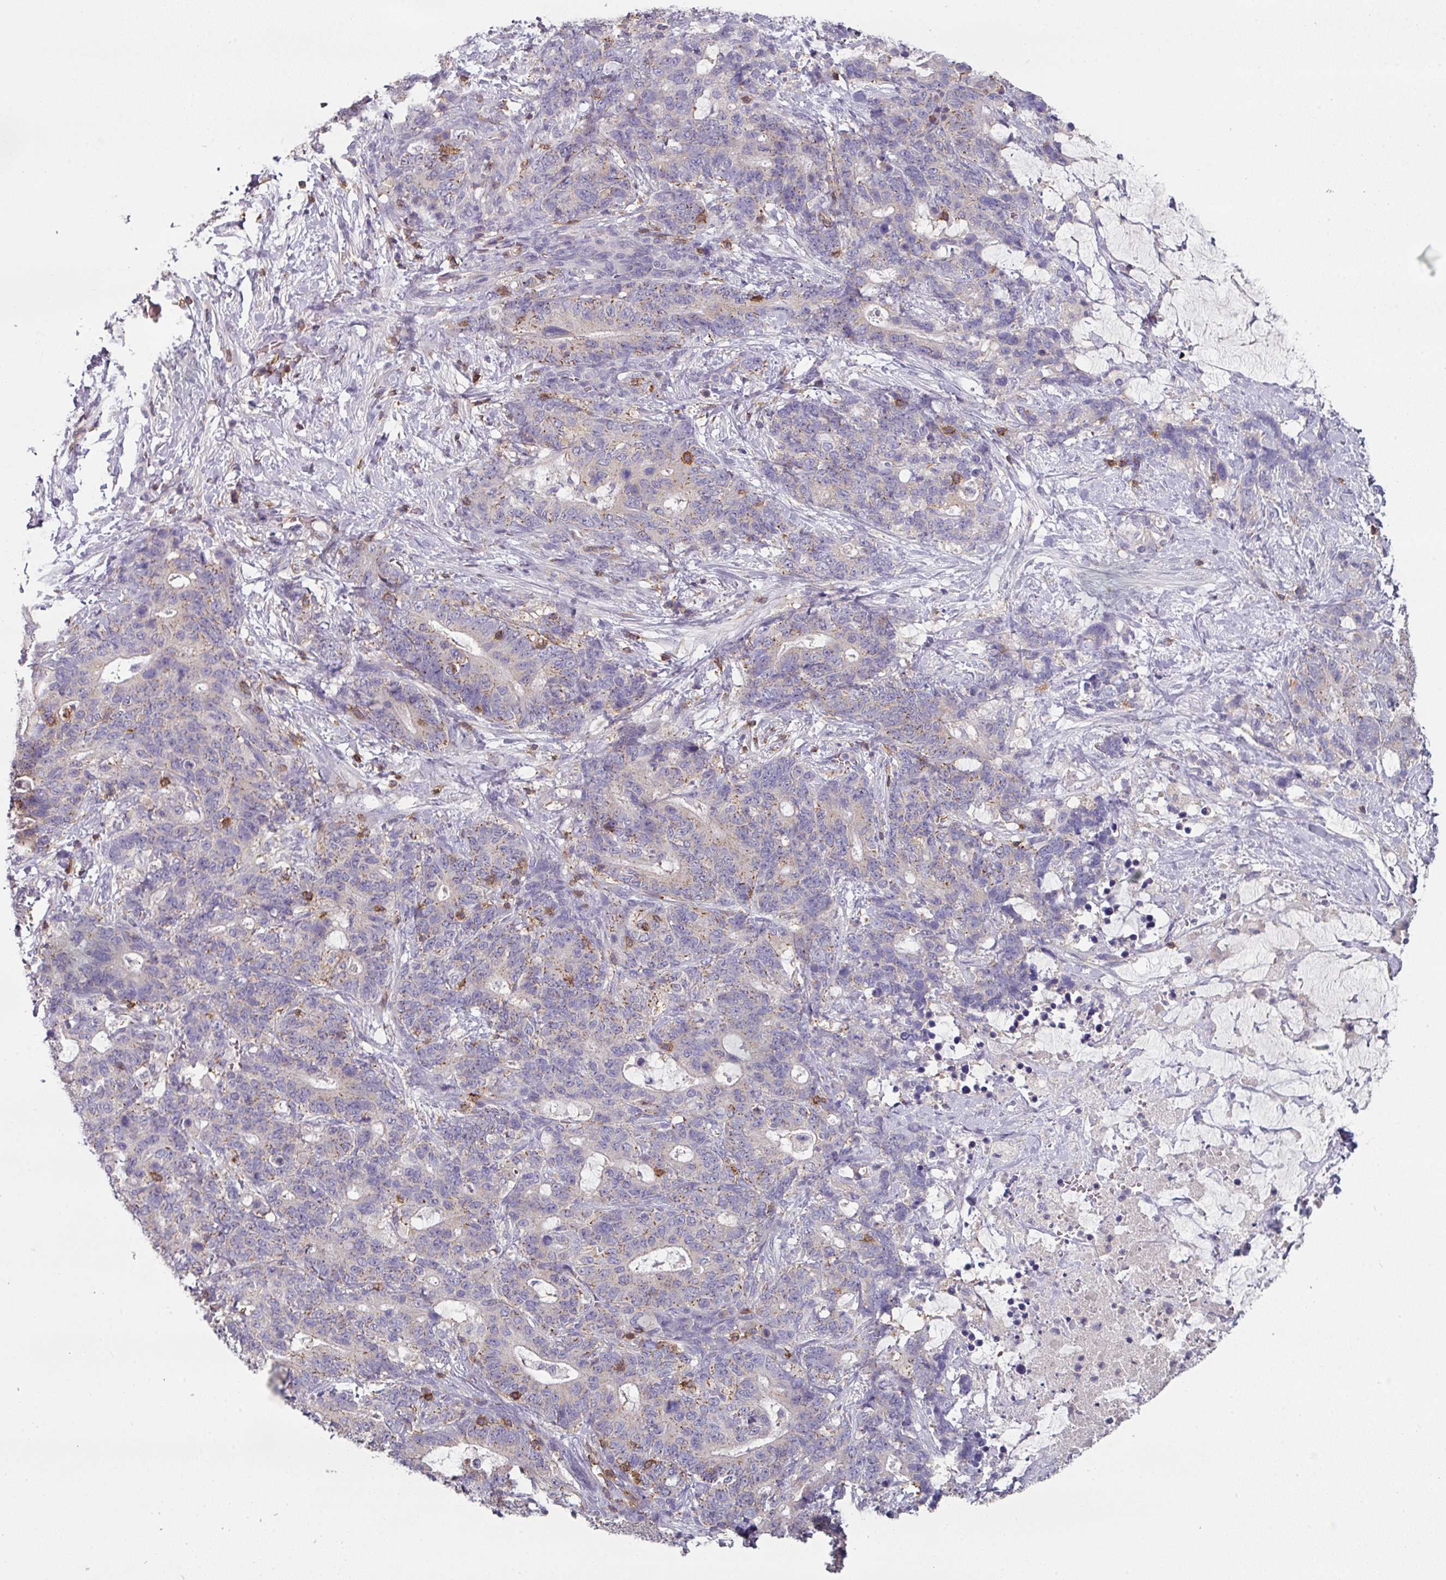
{"staining": {"intensity": "negative", "quantity": "none", "location": "none"}, "tissue": "stomach cancer", "cell_type": "Tumor cells", "image_type": "cancer", "snomed": [{"axis": "morphology", "description": "Normal tissue, NOS"}, {"axis": "morphology", "description": "Adenocarcinoma, NOS"}, {"axis": "topography", "description": "Stomach"}], "caption": "This is an immunohistochemistry (IHC) histopathology image of human stomach cancer. There is no positivity in tumor cells.", "gene": "CD3G", "patient": {"sex": "female", "age": 64}}